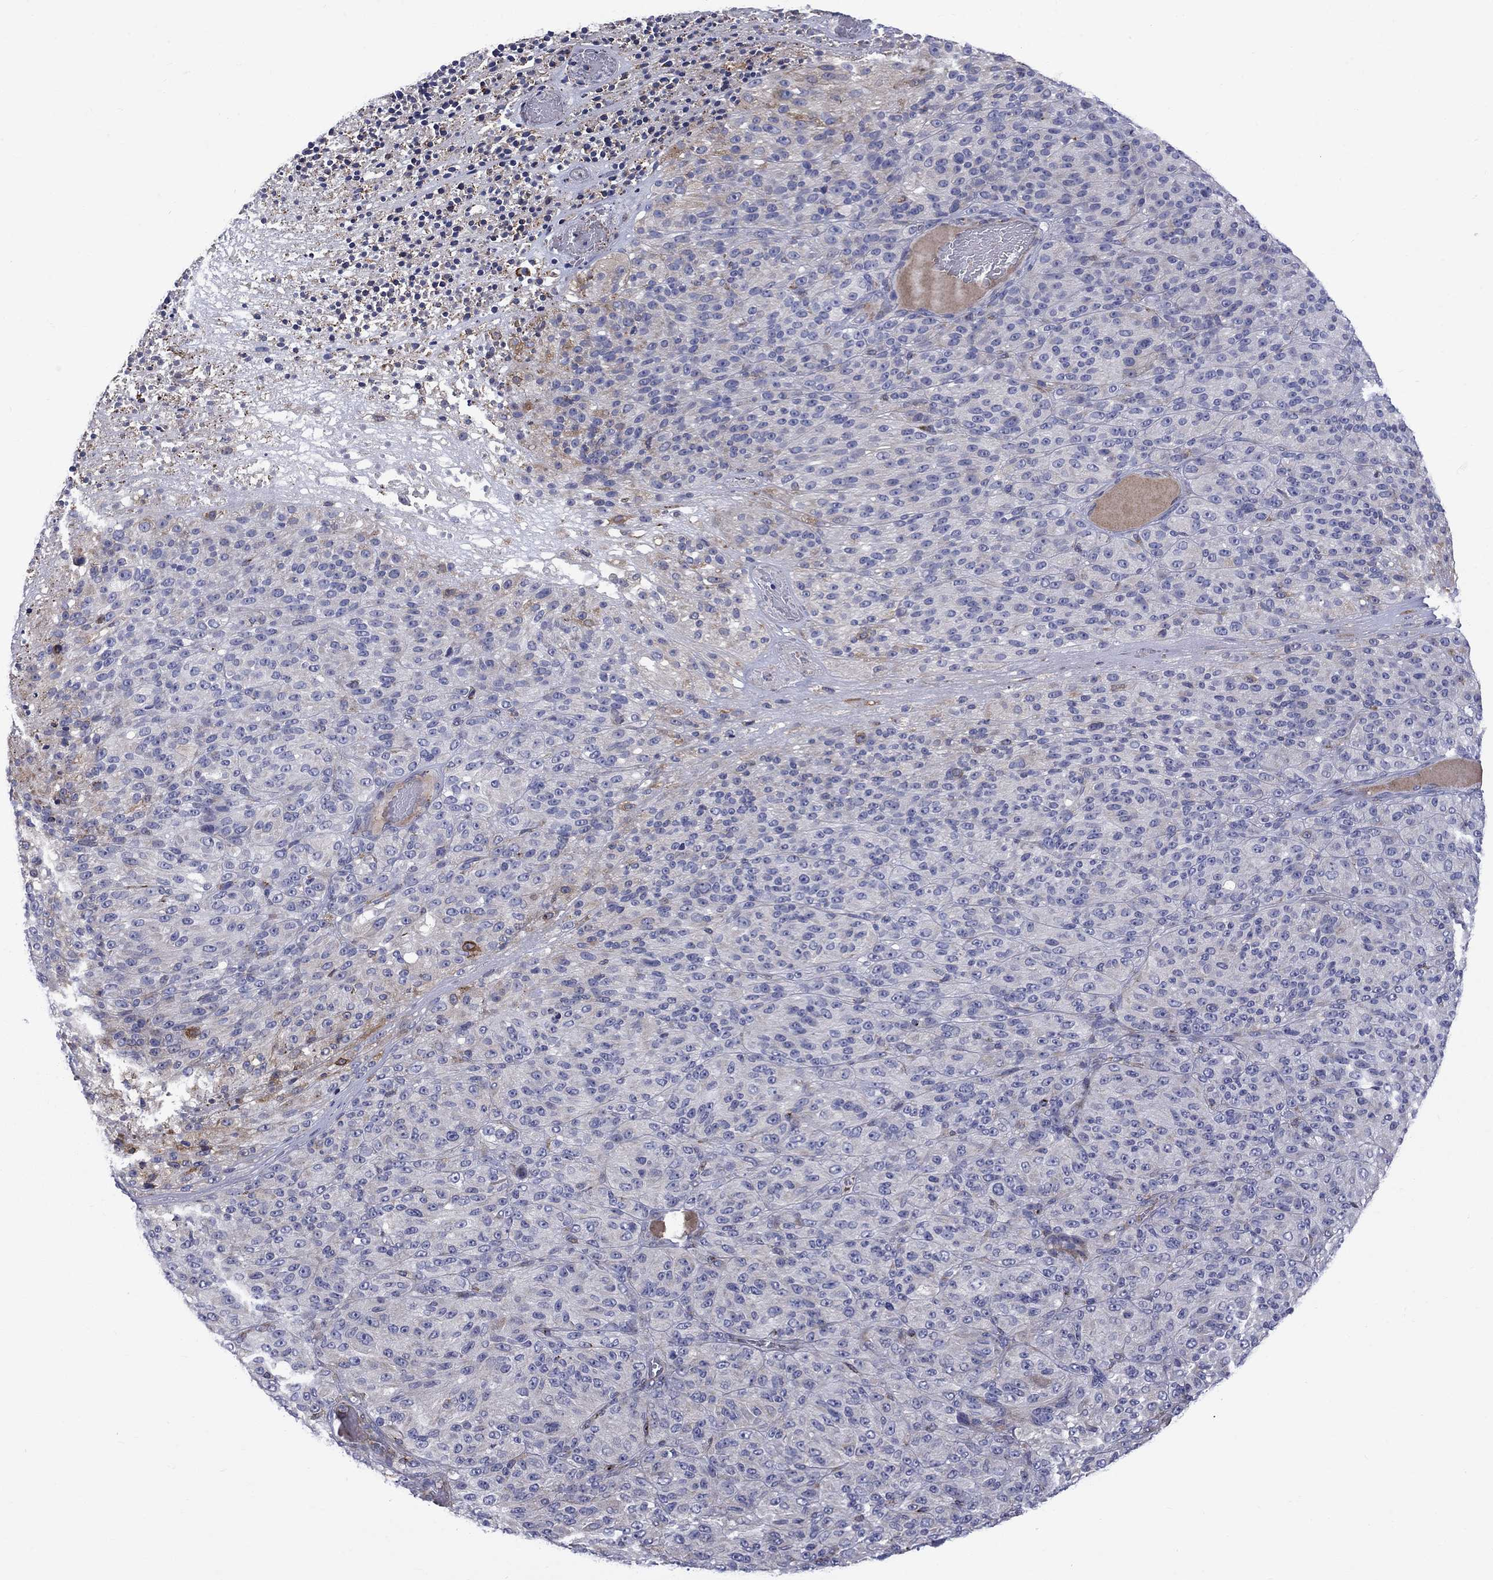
{"staining": {"intensity": "moderate", "quantity": "<25%", "location": "cytoplasmic/membranous"}, "tissue": "melanoma", "cell_type": "Tumor cells", "image_type": "cancer", "snomed": [{"axis": "morphology", "description": "Malignant melanoma, Metastatic site"}, {"axis": "topography", "description": "Brain"}], "caption": "A low amount of moderate cytoplasmic/membranous staining is seen in about <25% of tumor cells in malignant melanoma (metastatic site) tissue.", "gene": "ASNS", "patient": {"sex": "female", "age": 56}}